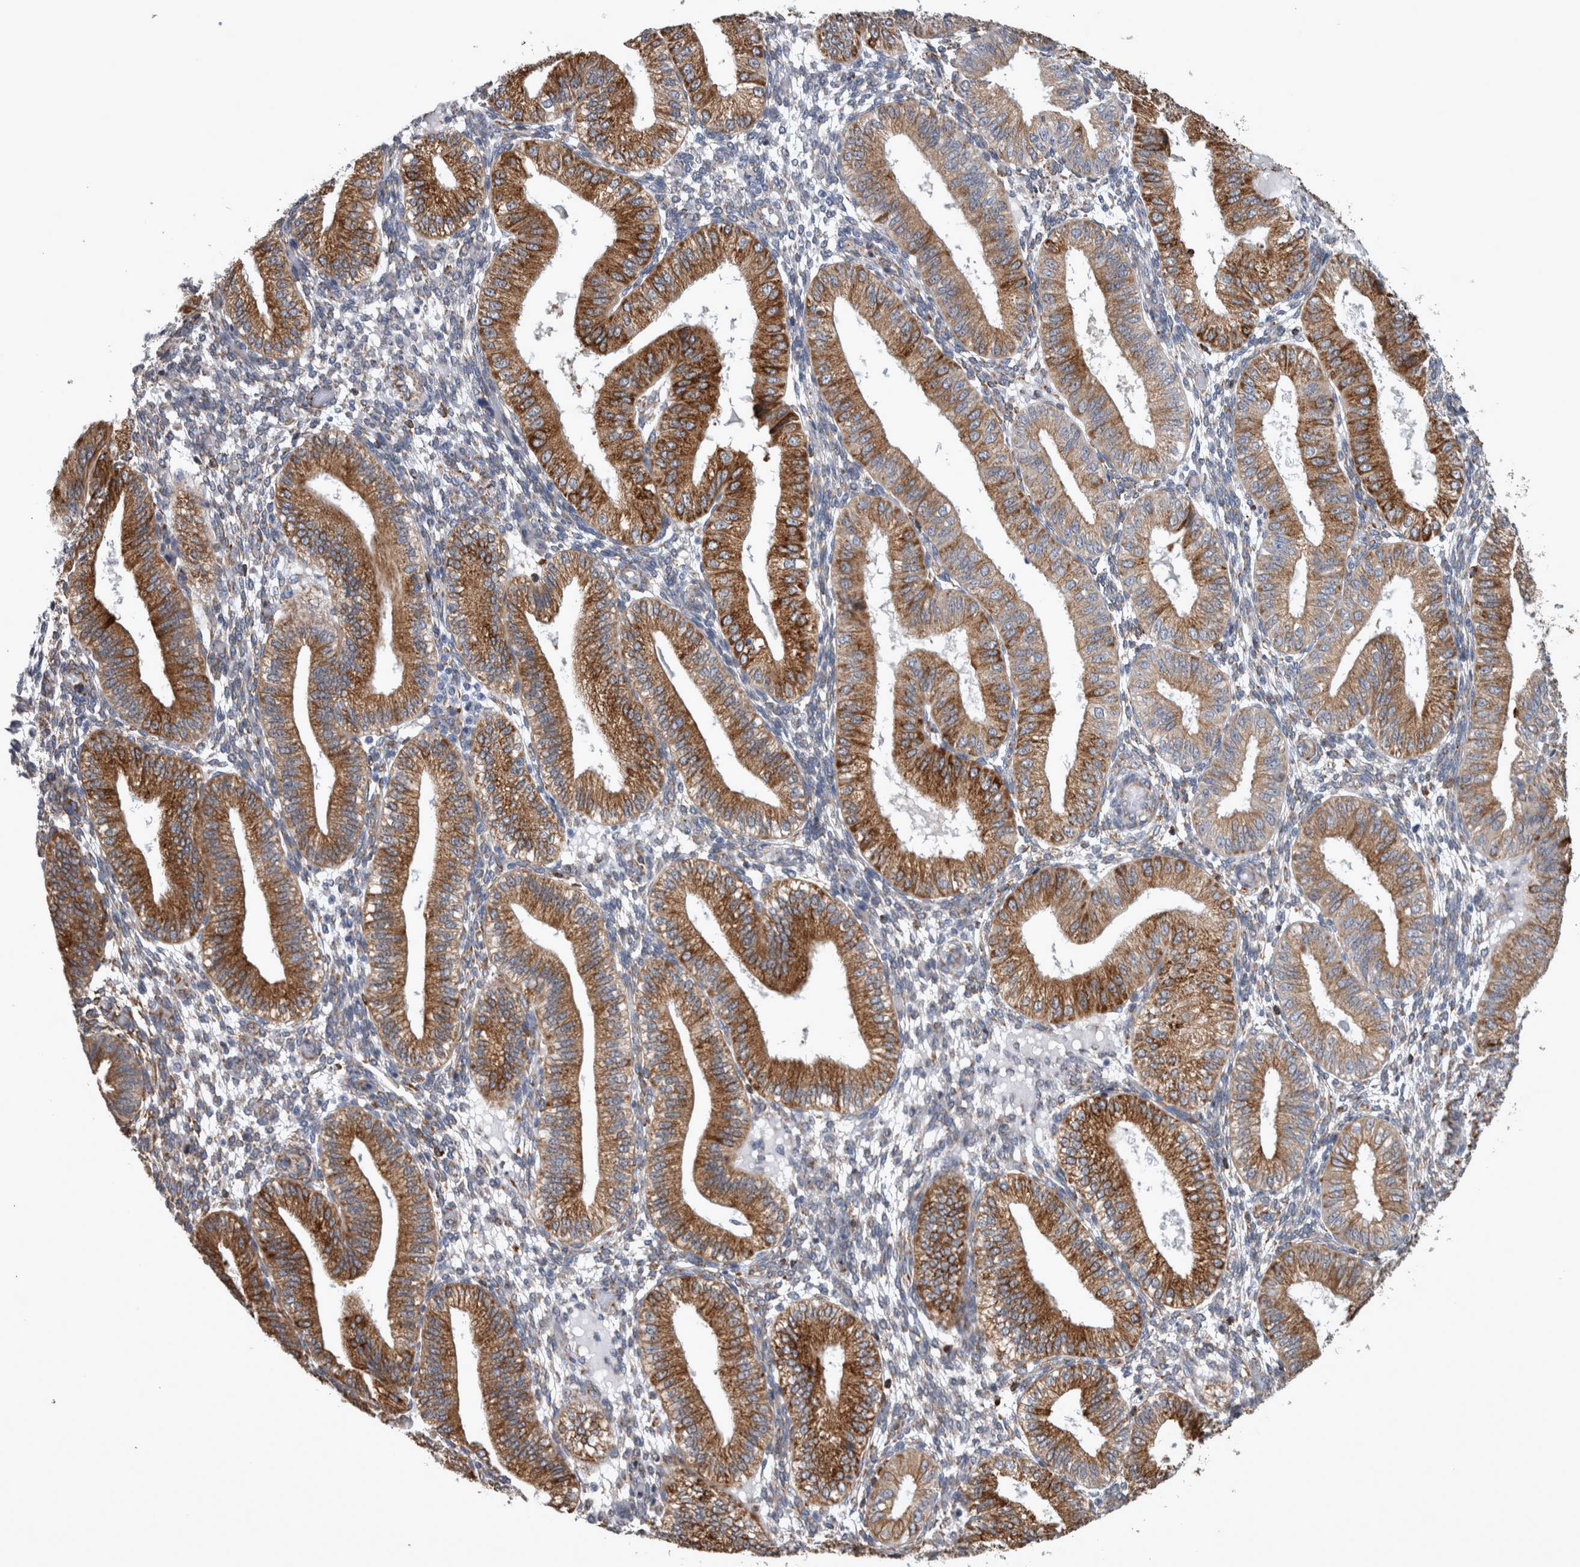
{"staining": {"intensity": "moderate", "quantity": "25%-75%", "location": "cytoplasmic/membranous"}, "tissue": "endometrium", "cell_type": "Cells in endometrial stroma", "image_type": "normal", "snomed": [{"axis": "morphology", "description": "Normal tissue, NOS"}, {"axis": "topography", "description": "Endometrium"}], "caption": "This is a micrograph of IHC staining of benign endometrium, which shows moderate staining in the cytoplasmic/membranous of cells in endometrial stroma.", "gene": "FHIP2B", "patient": {"sex": "female", "age": 39}}